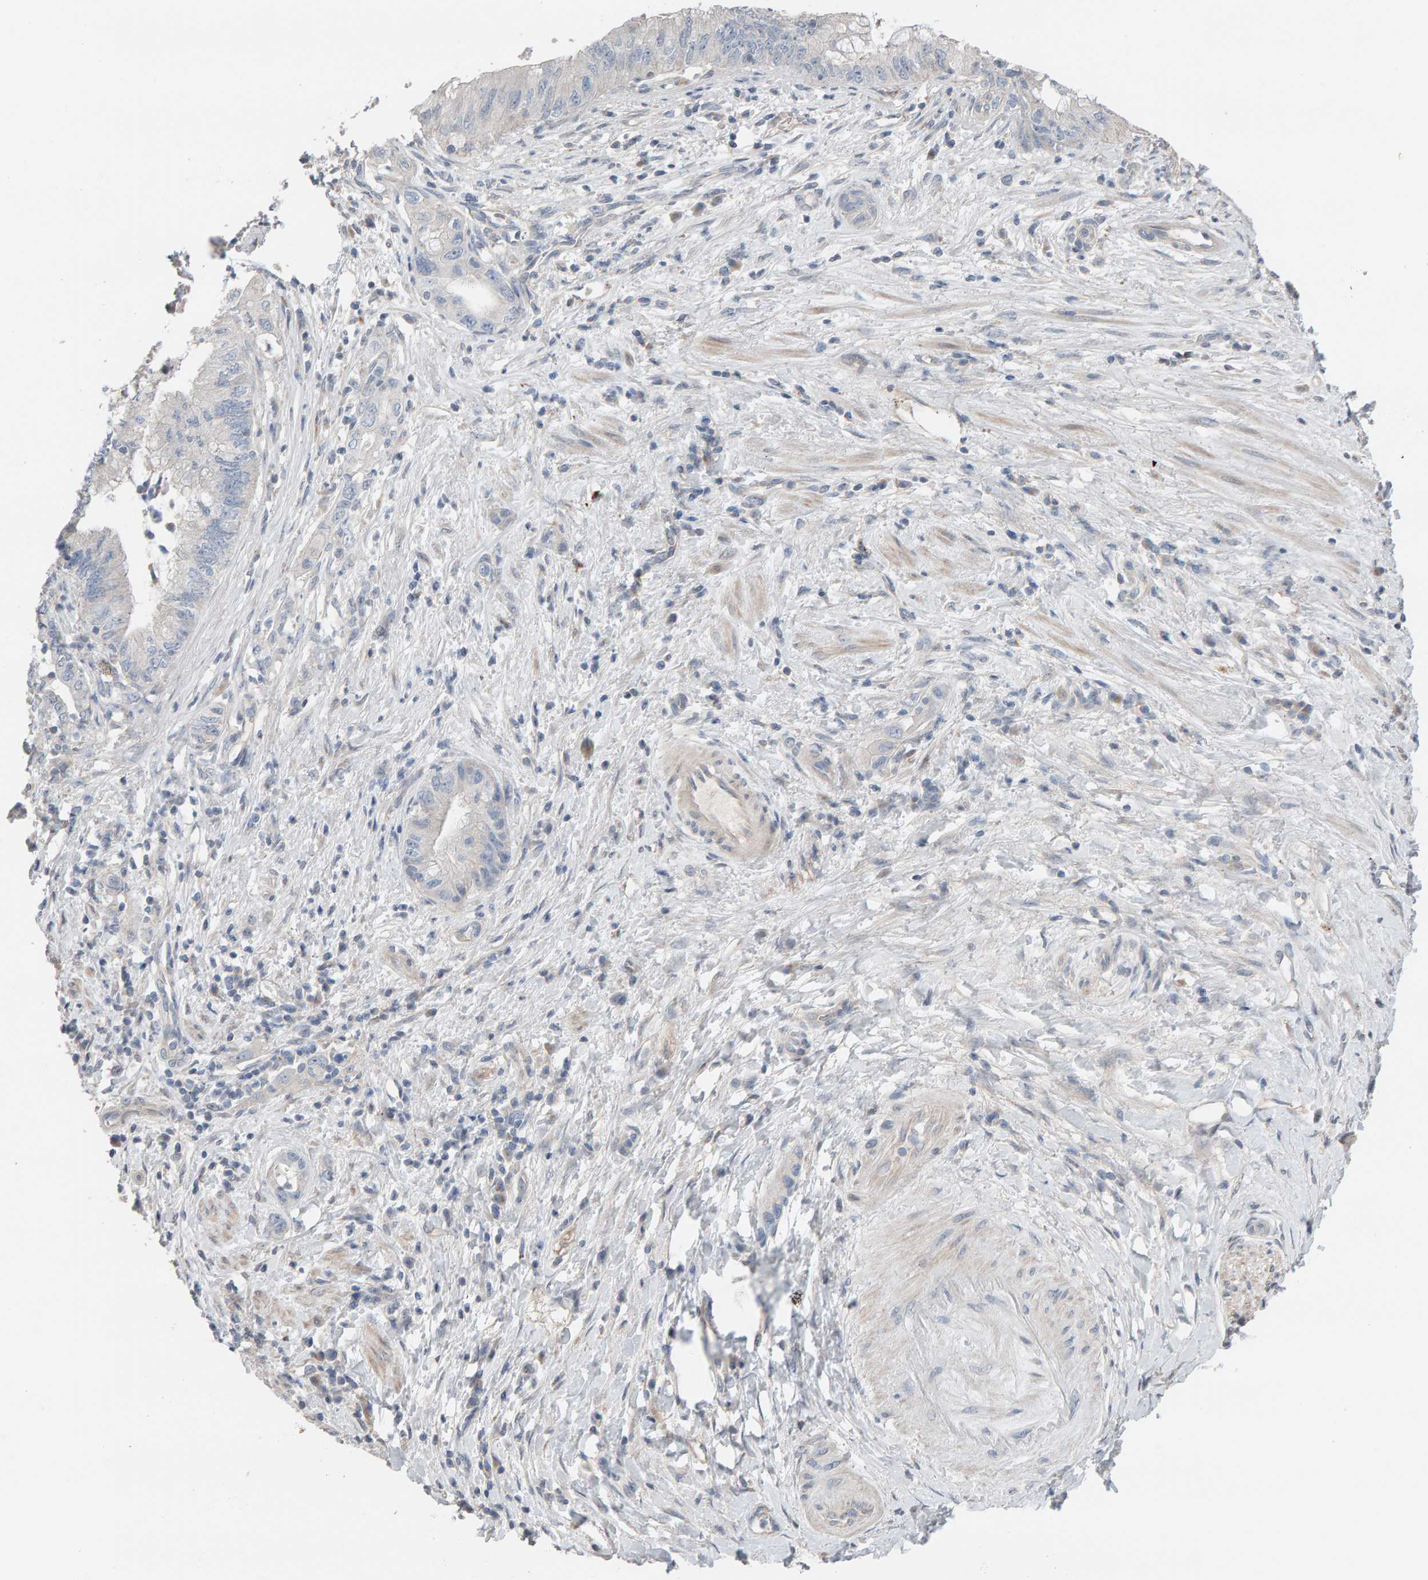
{"staining": {"intensity": "negative", "quantity": "none", "location": "none"}, "tissue": "pancreatic cancer", "cell_type": "Tumor cells", "image_type": "cancer", "snomed": [{"axis": "morphology", "description": "Adenocarcinoma, NOS"}, {"axis": "topography", "description": "Pancreas"}], "caption": "Immunohistochemistry (IHC) of human pancreatic cancer exhibits no expression in tumor cells.", "gene": "IPPK", "patient": {"sex": "female", "age": 73}}